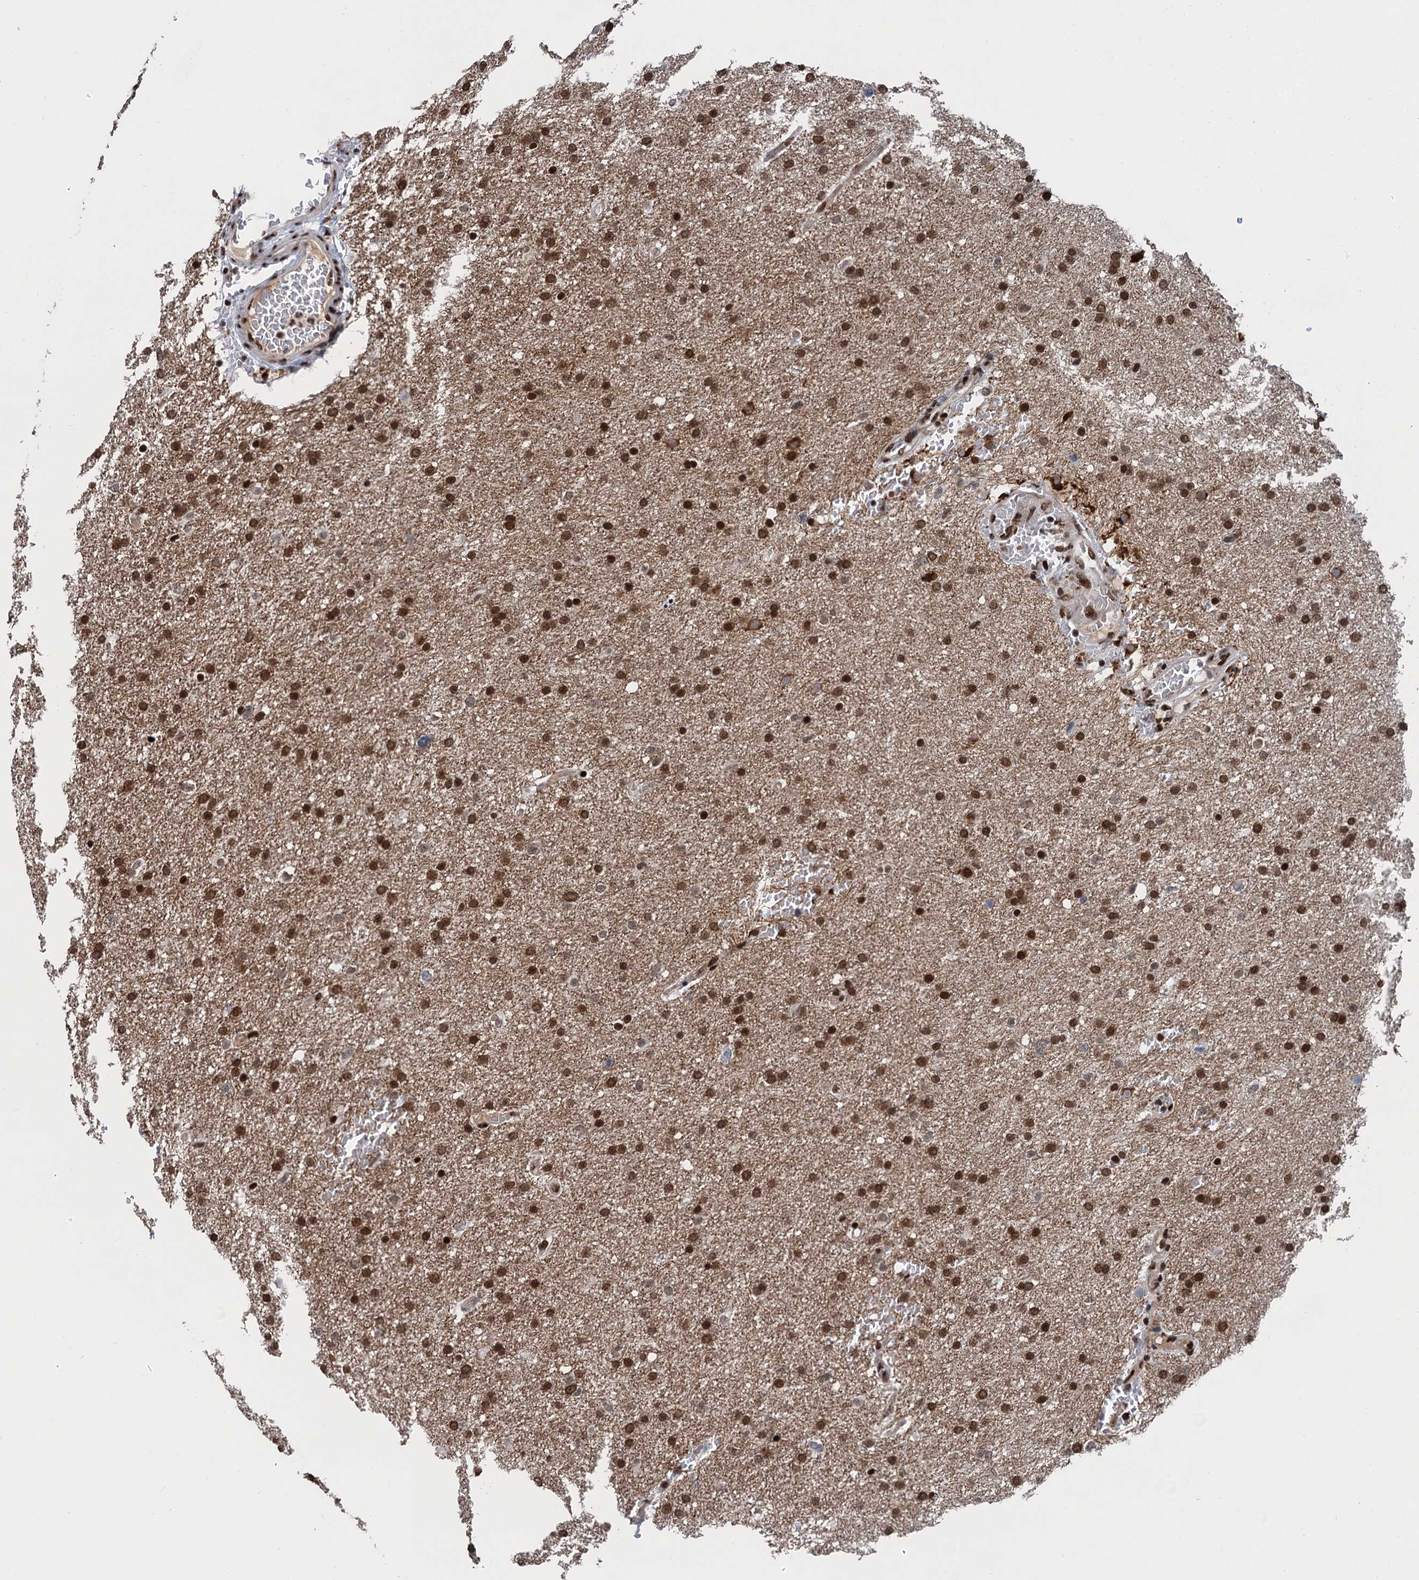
{"staining": {"intensity": "moderate", "quantity": ">75%", "location": "nuclear"}, "tissue": "glioma", "cell_type": "Tumor cells", "image_type": "cancer", "snomed": [{"axis": "morphology", "description": "Glioma, malignant, High grade"}, {"axis": "topography", "description": "Cerebral cortex"}], "caption": "Immunohistochemical staining of human glioma displays medium levels of moderate nuclear protein expression in about >75% of tumor cells.", "gene": "PPP4R1", "patient": {"sex": "female", "age": 36}}